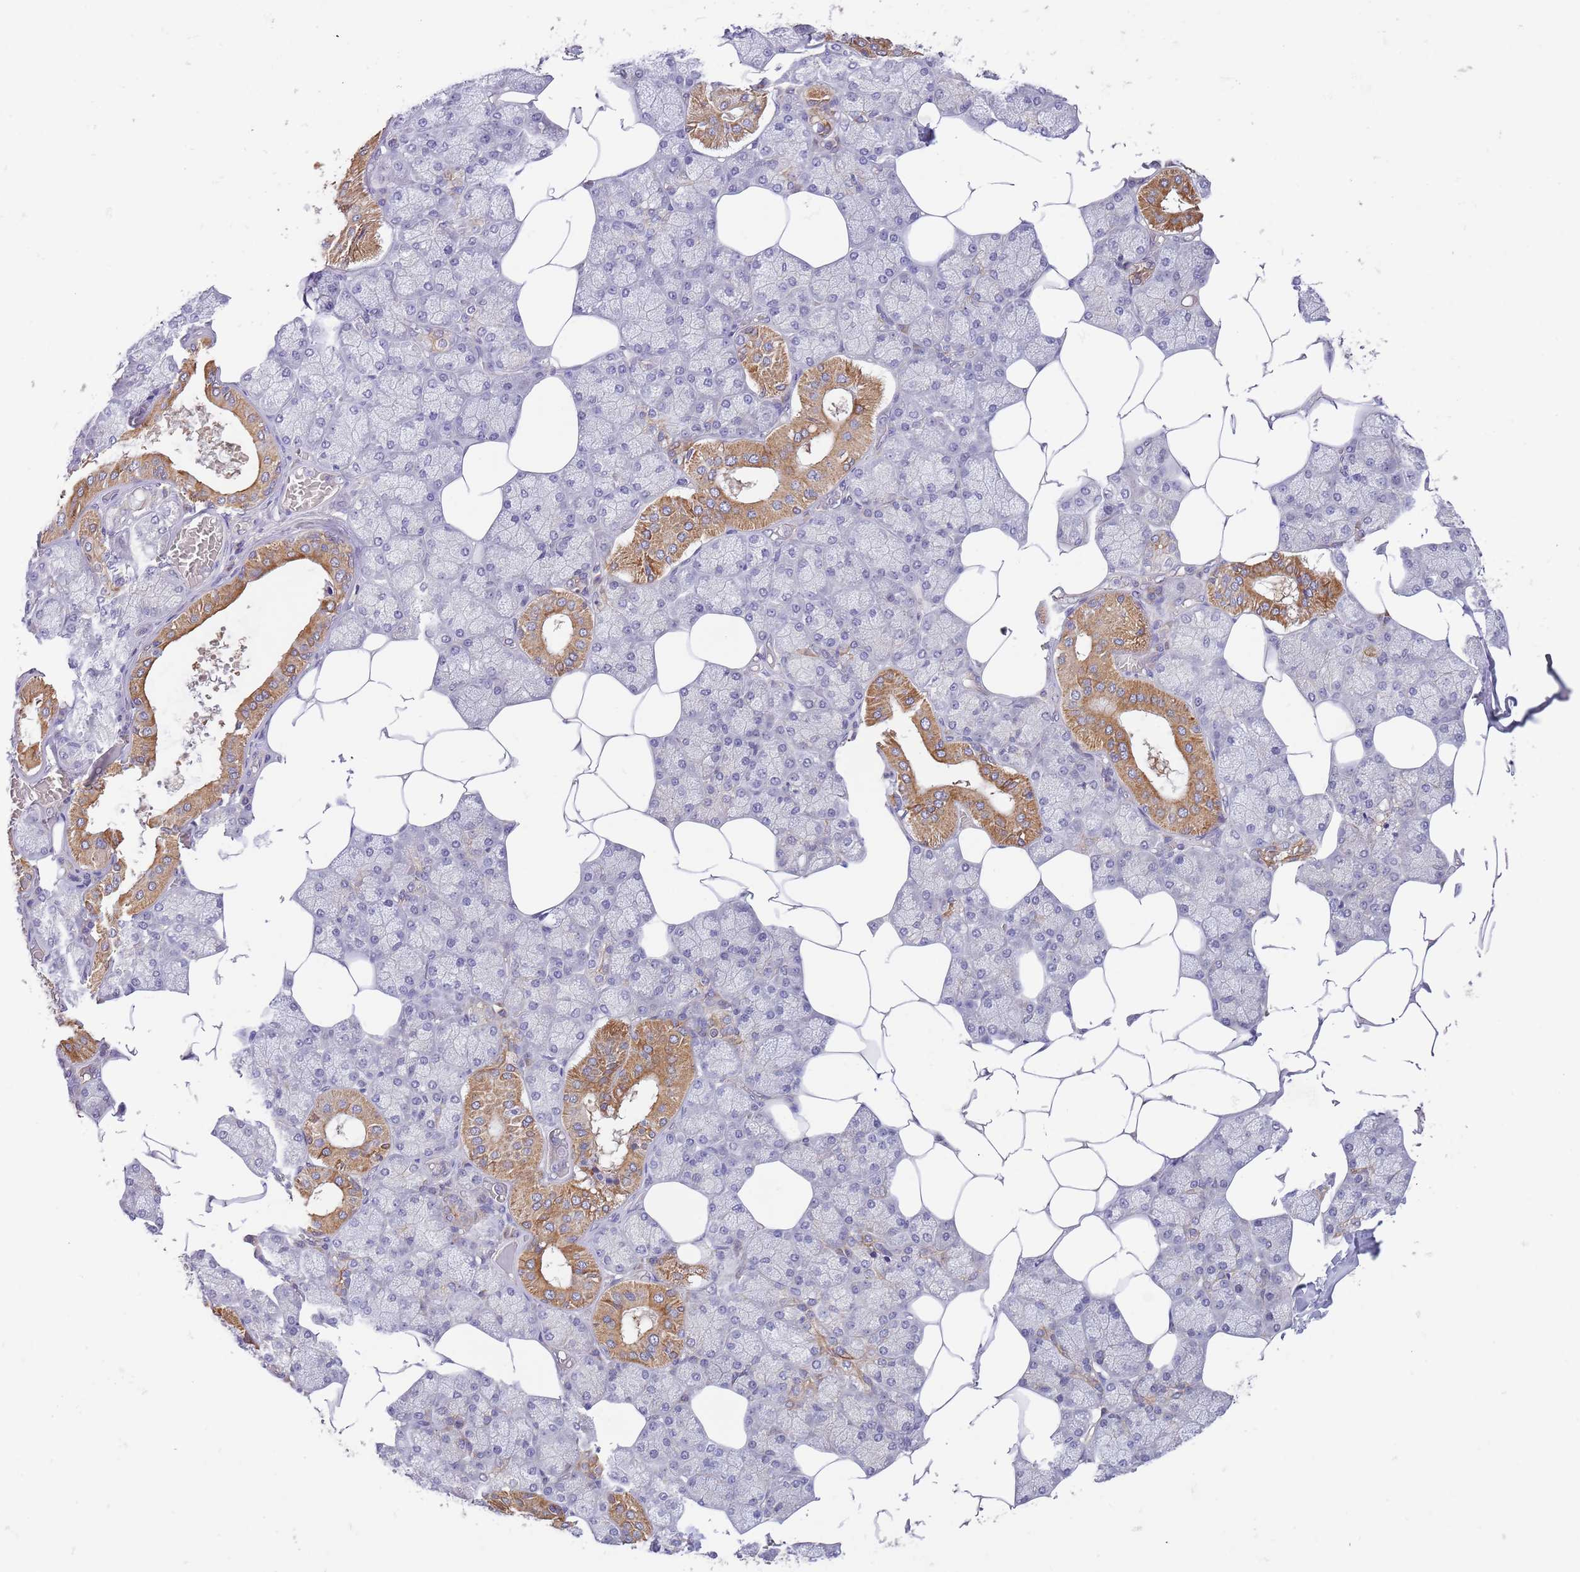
{"staining": {"intensity": "moderate", "quantity": "<25%", "location": "cytoplasmic/membranous"}, "tissue": "salivary gland", "cell_type": "Glandular cells", "image_type": "normal", "snomed": [{"axis": "morphology", "description": "Normal tissue, NOS"}, {"axis": "topography", "description": "Salivary gland"}], "caption": "Protein positivity by immunohistochemistry (IHC) displays moderate cytoplasmic/membranous positivity in about <25% of glandular cells in unremarkable salivary gland.", "gene": "LIPJ", "patient": {"sex": "male", "age": 62}}